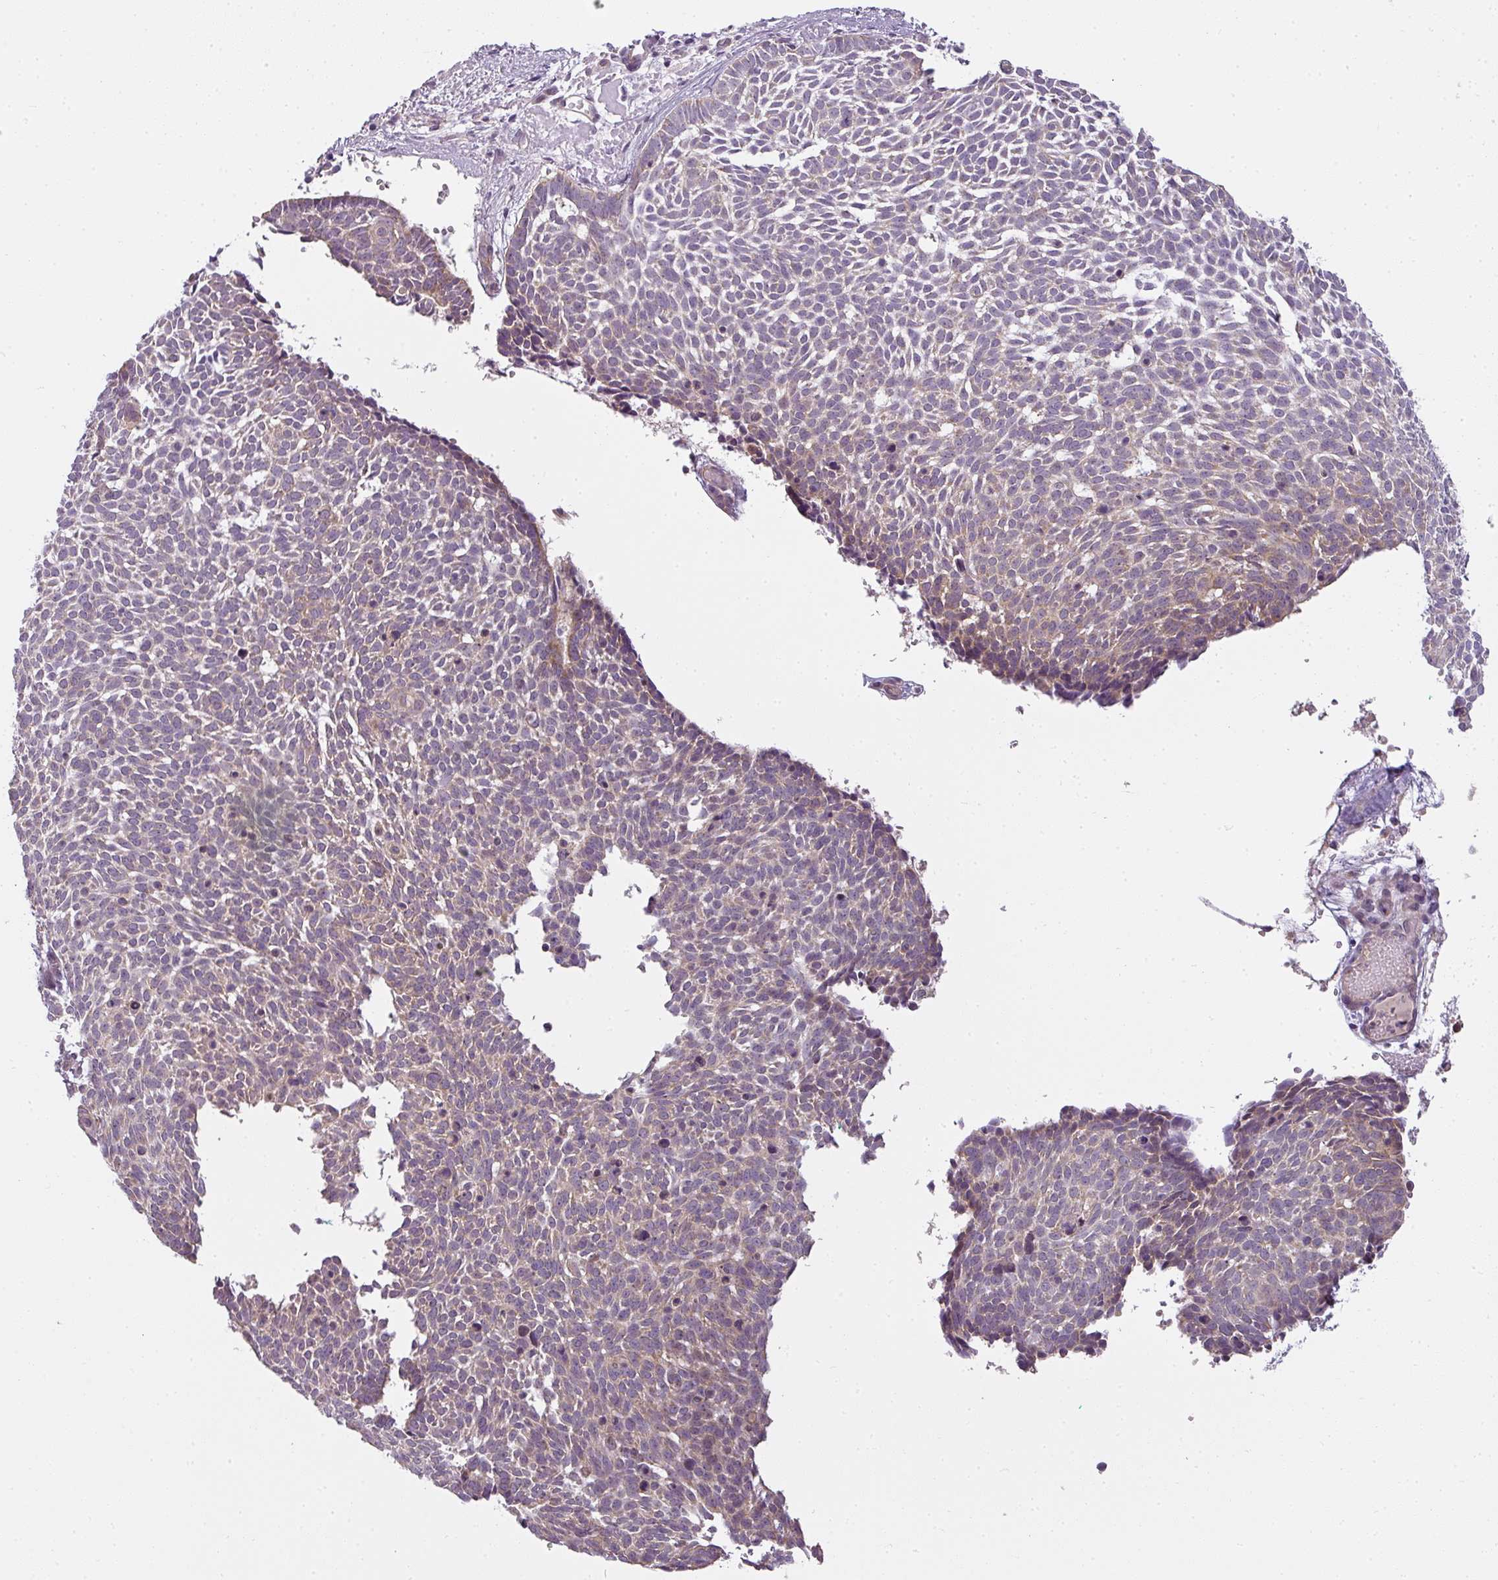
{"staining": {"intensity": "moderate", "quantity": "<25%", "location": "cytoplasmic/membranous"}, "tissue": "skin cancer", "cell_type": "Tumor cells", "image_type": "cancer", "snomed": [{"axis": "morphology", "description": "Basal cell carcinoma"}, {"axis": "topography", "description": "Skin"}], "caption": "Moderate cytoplasmic/membranous expression is seen in approximately <25% of tumor cells in skin basal cell carcinoma. (DAB (3,3'-diaminobenzidine) = brown stain, brightfield microscopy at high magnification).", "gene": "LY75", "patient": {"sex": "male", "age": 61}}